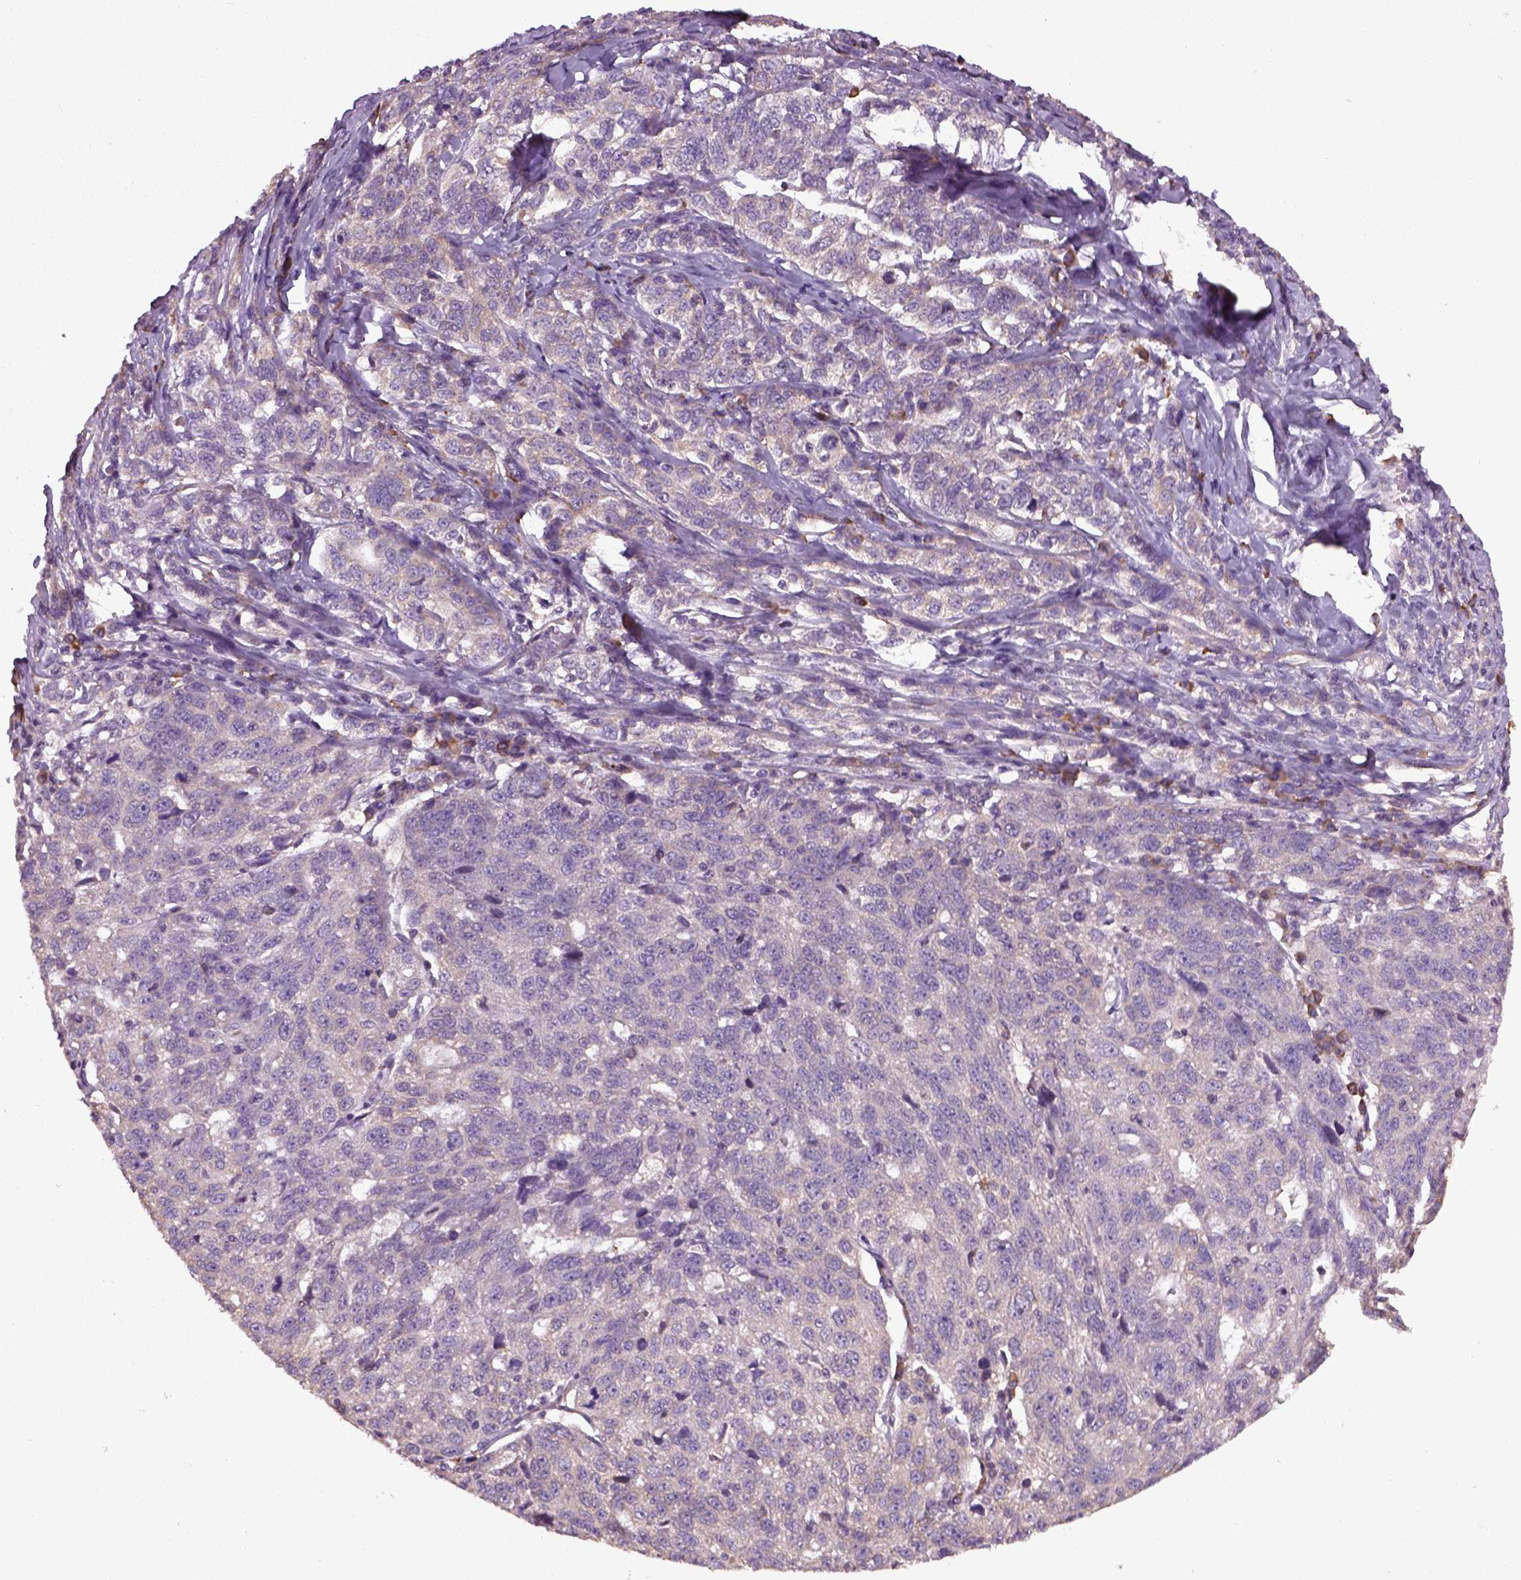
{"staining": {"intensity": "weak", "quantity": "<25%", "location": "cytoplasmic/membranous"}, "tissue": "ovarian cancer", "cell_type": "Tumor cells", "image_type": "cancer", "snomed": [{"axis": "morphology", "description": "Cystadenocarcinoma, serous, NOS"}, {"axis": "topography", "description": "Ovary"}], "caption": "This is a photomicrograph of immunohistochemistry (IHC) staining of serous cystadenocarcinoma (ovarian), which shows no expression in tumor cells.", "gene": "TPRG1", "patient": {"sex": "female", "age": 71}}